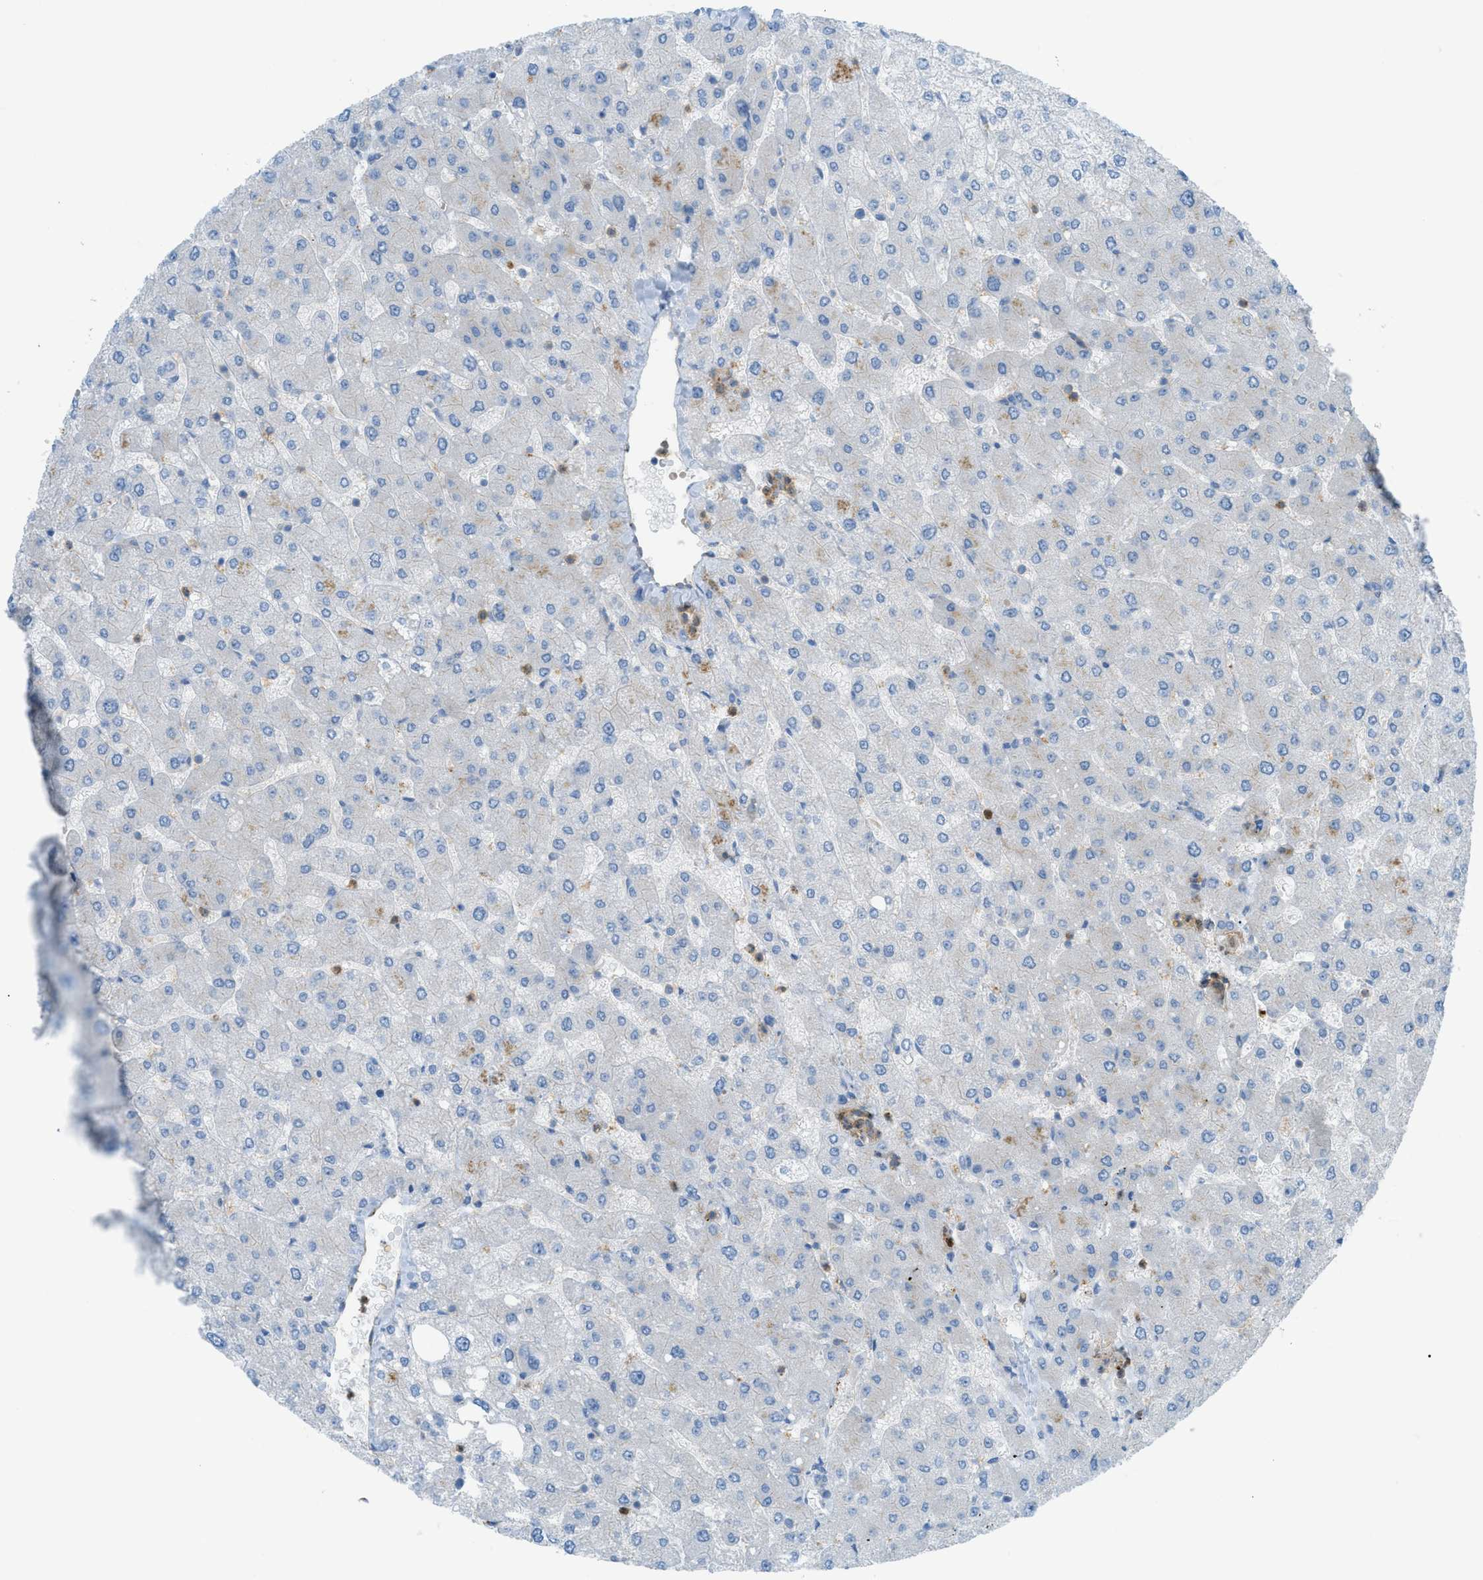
{"staining": {"intensity": "moderate", "quantity": "25%-75%", "location": "cytoplasmic/membranous"}, "tissue": "liver", "cell_type": "Cholangiocytes", "image_type": "normal", "snomed": [{"axis": "morphology", "description": "Normal tissue, NOS"}, {"axis": "topography", "description": "Liver"}], "caption": "This is a histology image of immunohistochemistry (IHC) staining of unremarkable liver, which shows moderate staining in the cytoplasmic/membranous of cholangiocytes.", "gene": "GRK6", "patient": {"sex": "male", "age": 55}}